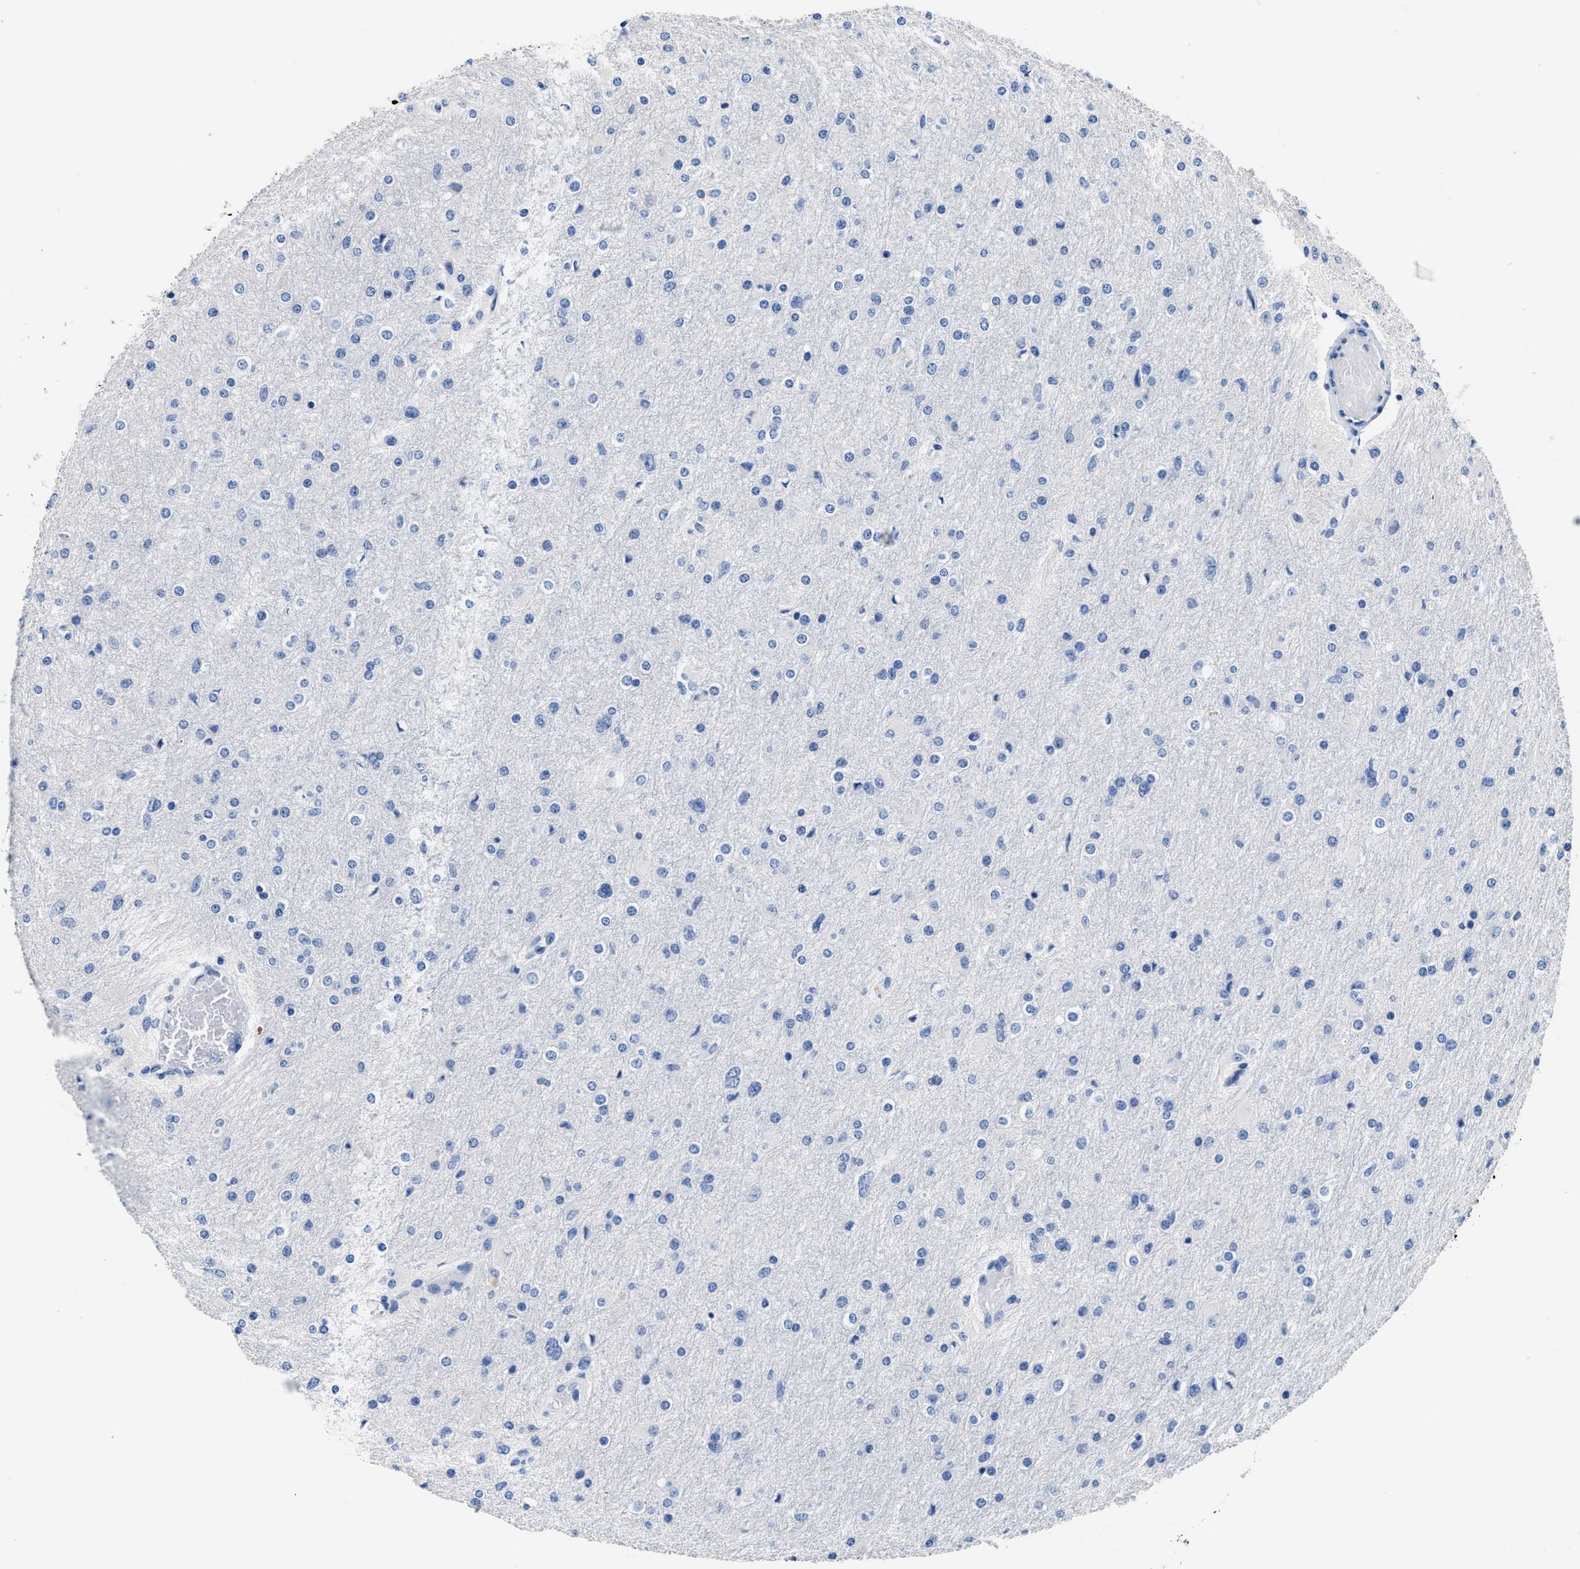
{"staining": {"intensity": "negative", "quantity": "none", "location": "none"}, "tissue": "glioma", "cell_type": "Tumor cells", "image_type": "cancer", "snomed": [{"axis": "morphology", "description": "Glioma, malignant, High grade"}, {"axis": "topography", "description": "Cerebral cortex"}], "caption": "Histopathology image shows no significant protein expression in tumor cells of glioma.", "gene": "HOOK1", "patient": {"sex": "female", "age": 36}}